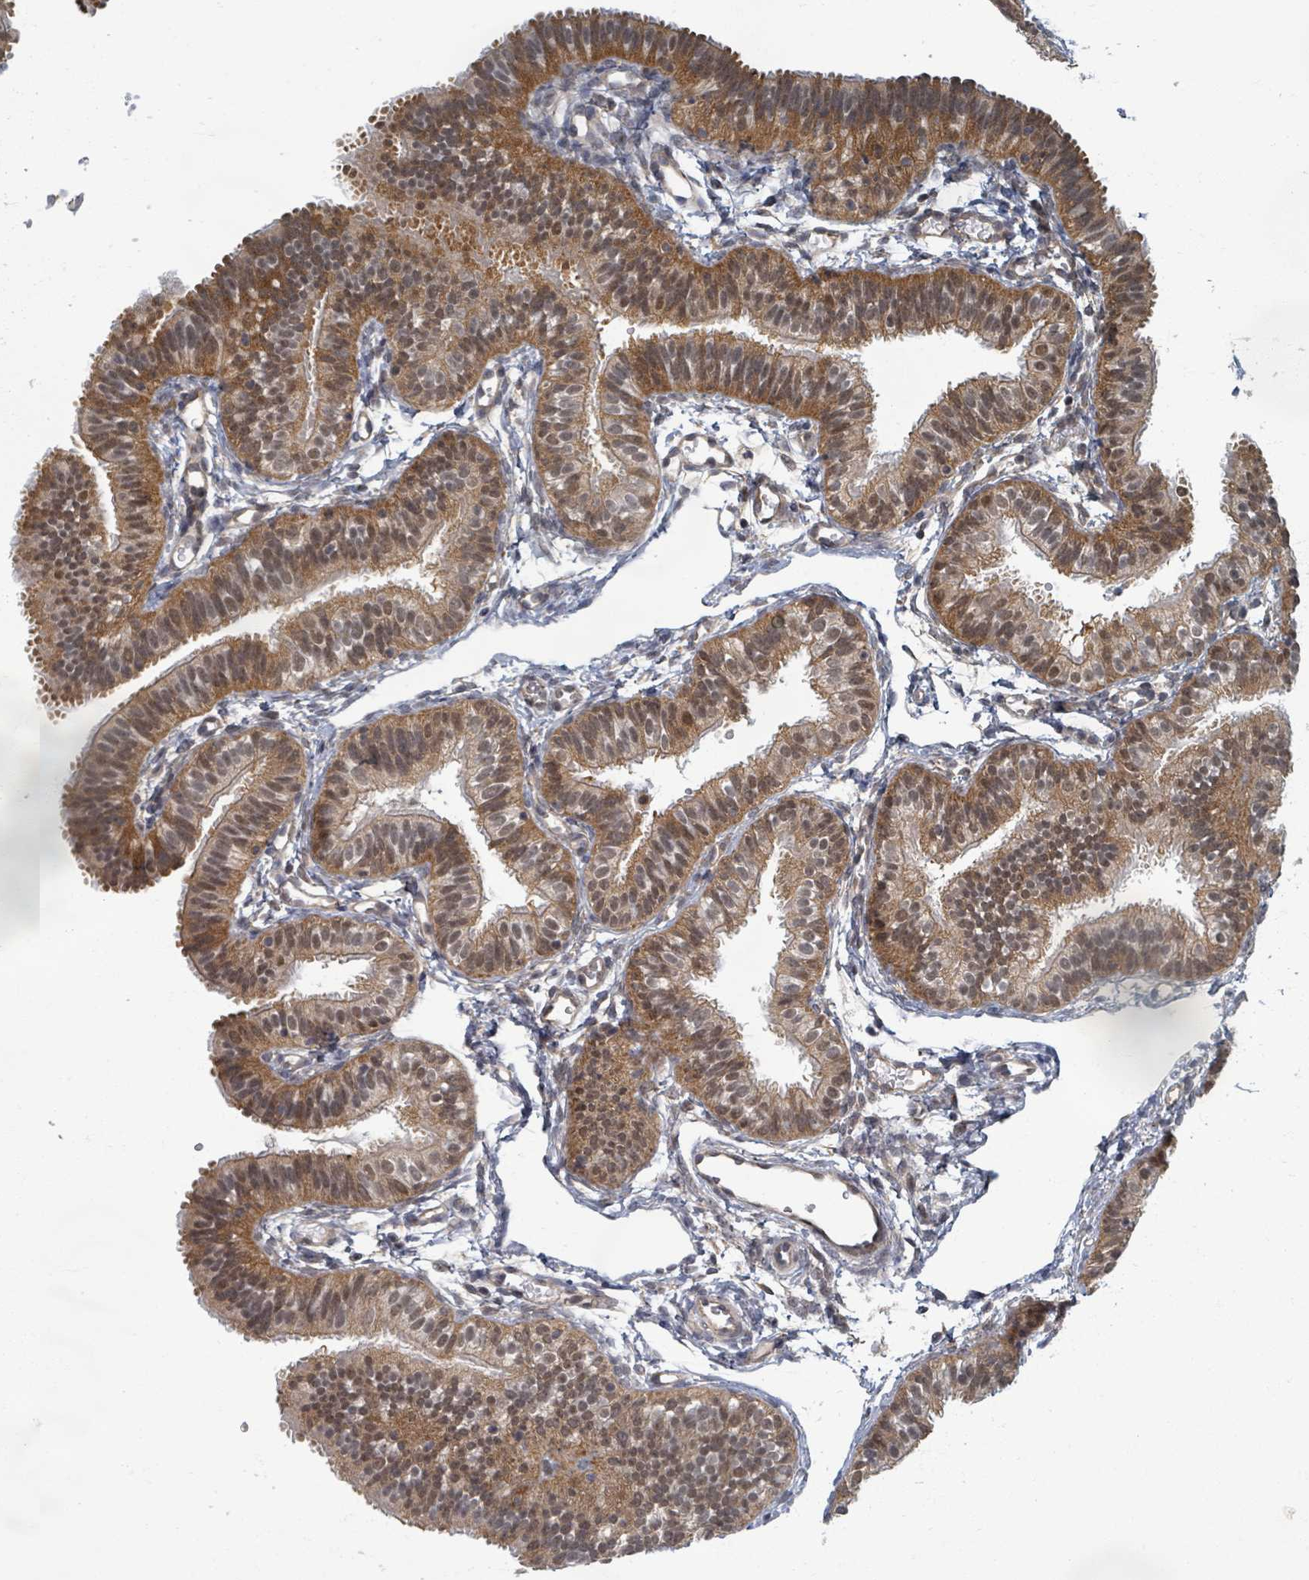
{"staining": {"intensity": "moderate", "quantity": ">75%", "location": "cytoplasmic/membranous,nuclear"}, "tissue": "fallopian tube", "cell_type": "Glandular cells", "image_type": "normal", "snomed": [{"axis": "morphology", "description": "Normal tissue, NOS"}, {"axis": "topography", "description": "Fallopian tube"}], "caption": "Moderate cytoplasmic/membranous,nuclear staining for a protein is present in about >75% of glandular cells of normal fallopian tube using immunohistochemistry.", "gene": "INTS15", "patient": {"sex": "female", "age": 35}}